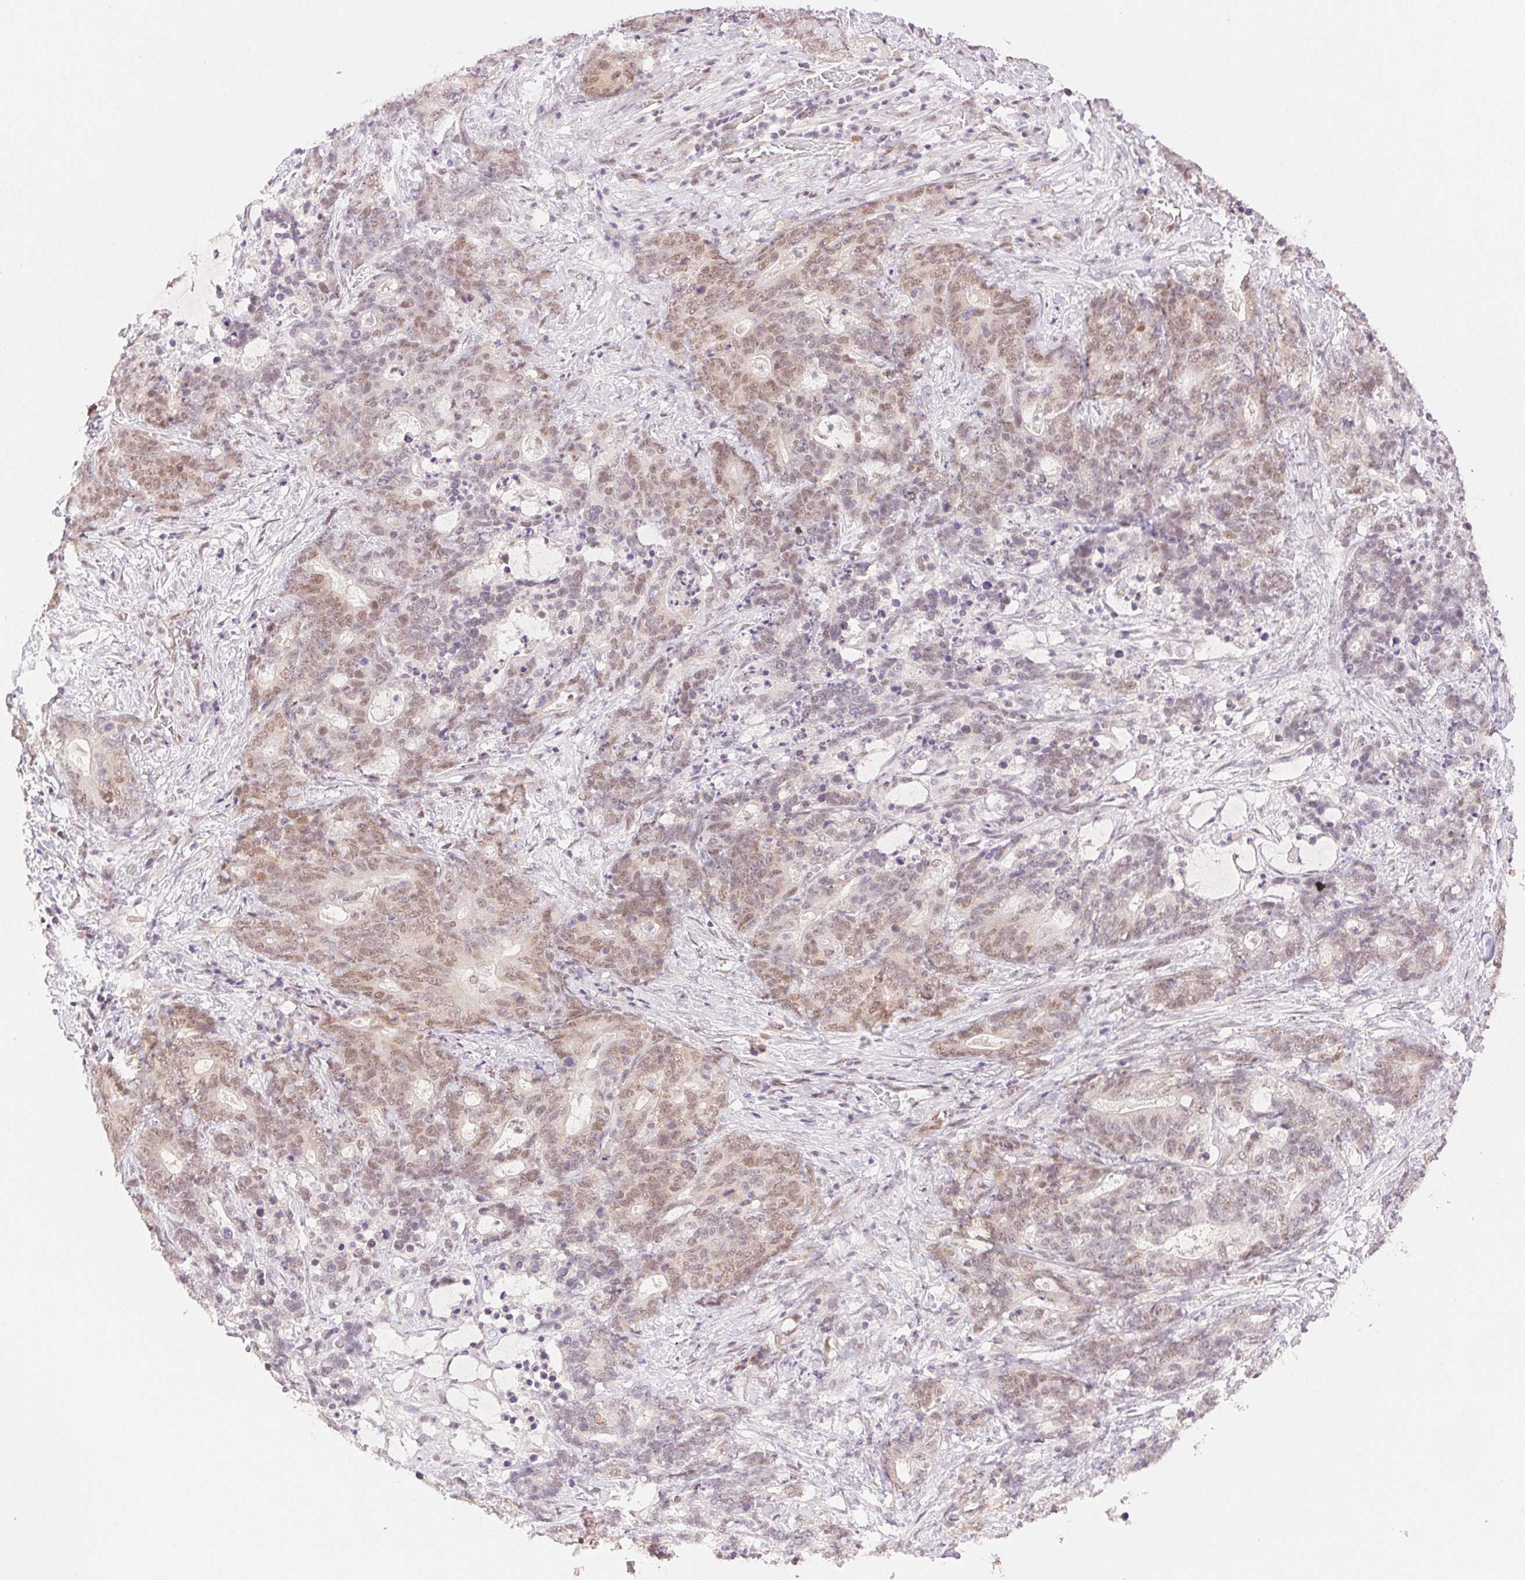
{"staining": {"intensity": "moderate", "quantity": "25%-75%", "location": "nuclear"}, "tissue": "stomach cancer", "cell_type": "Tumor cells", "image_type": "cancer", "snomed": [{"axis": "morphology", "description": "Normal tissue, NOS"}, {"axis": "morphology", "description": "Adenocarcinoma, NOS"}, {"axis": "topography", "description": "Stomach"}], "caption": "Immunohistochemical staining of stomach cancer (adenocarcinoma) reveals medium levels of moderate nuclear protein staining in approximately 25%-75% of tumor cells. The protein is stained brown, and the nuclei are stained in blue (DAB IHC with brightfield microscopy, high magnification).", "gene": "H2AZ2", "patient": {"sex": "female", "age": 64}}